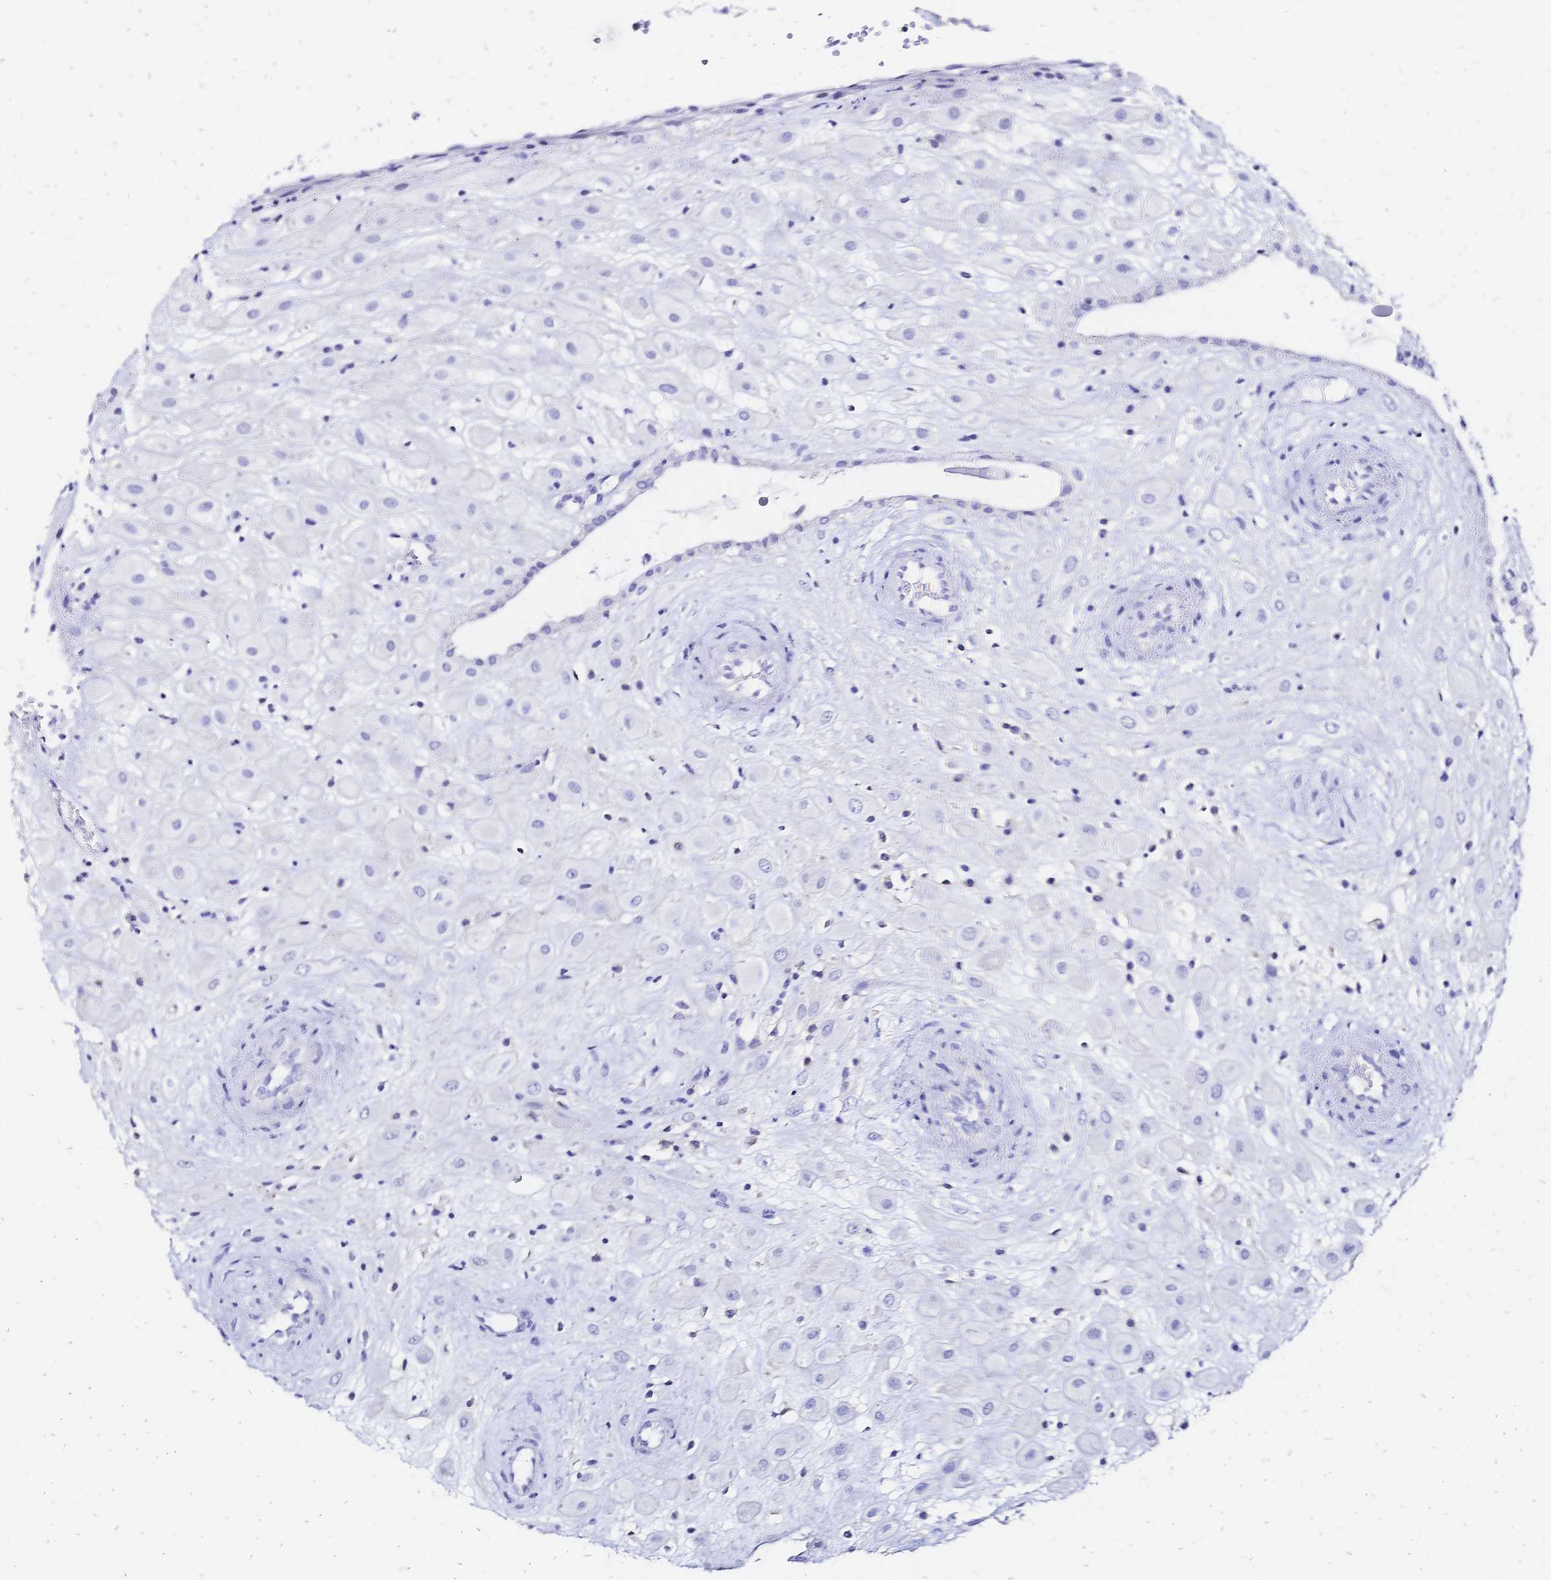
{"staining": {"intensity": "negative", "quantity": "none", "location": "none"}, "tissue": "placenta", "cell_type": "Decidual cells", "image_type": "normal", "snomed": [{"axis": "morphology", "description": "Normal tissue, NOS"}, {"axis": "topography", "description": "Placenta"}], "caption": "The IHC photomicrograph has no significant staining in decidual cells of placenta.", "gene": "SLC5A1", "patient": {"sex": "female", "age": 24}}